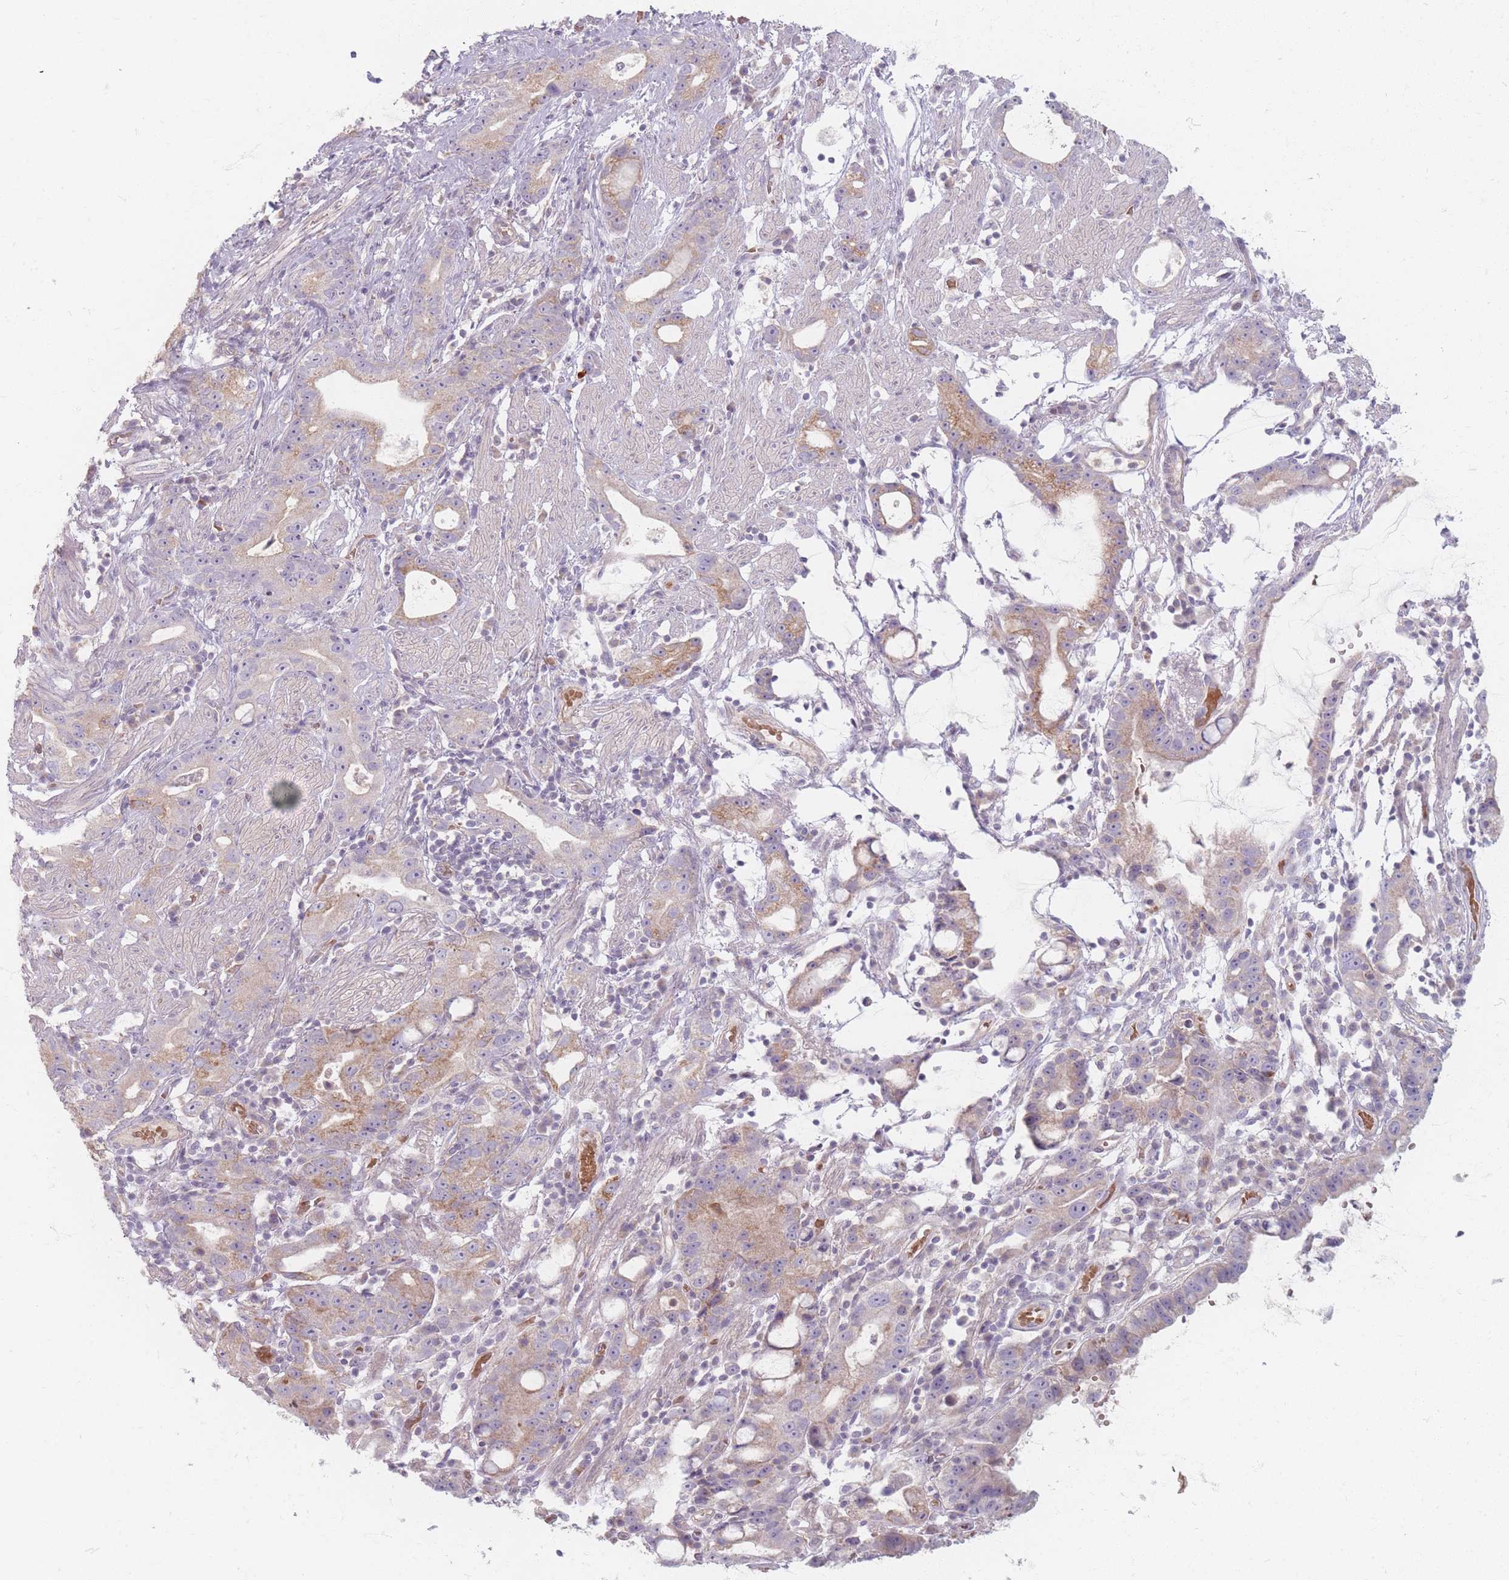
{"staining": {"intensity": "weak", "quantity": "<25%", "location": "cytoplasmic/membranous"}, "tissue": "stomach cancer", "cell_type": "Tumor cells", "image_type": "cancer", "snomed": [{"axis": "morphology", "description": "Adenocarcinoma, NOS"}, {"axis": "topography", "description": "Stomach"}], "caption": "Tumor cells show no significant protein expression in stomach adenocarcinoma.", "gene": "CHCHD7", "patient": {"sex": "male", "age": 55}}